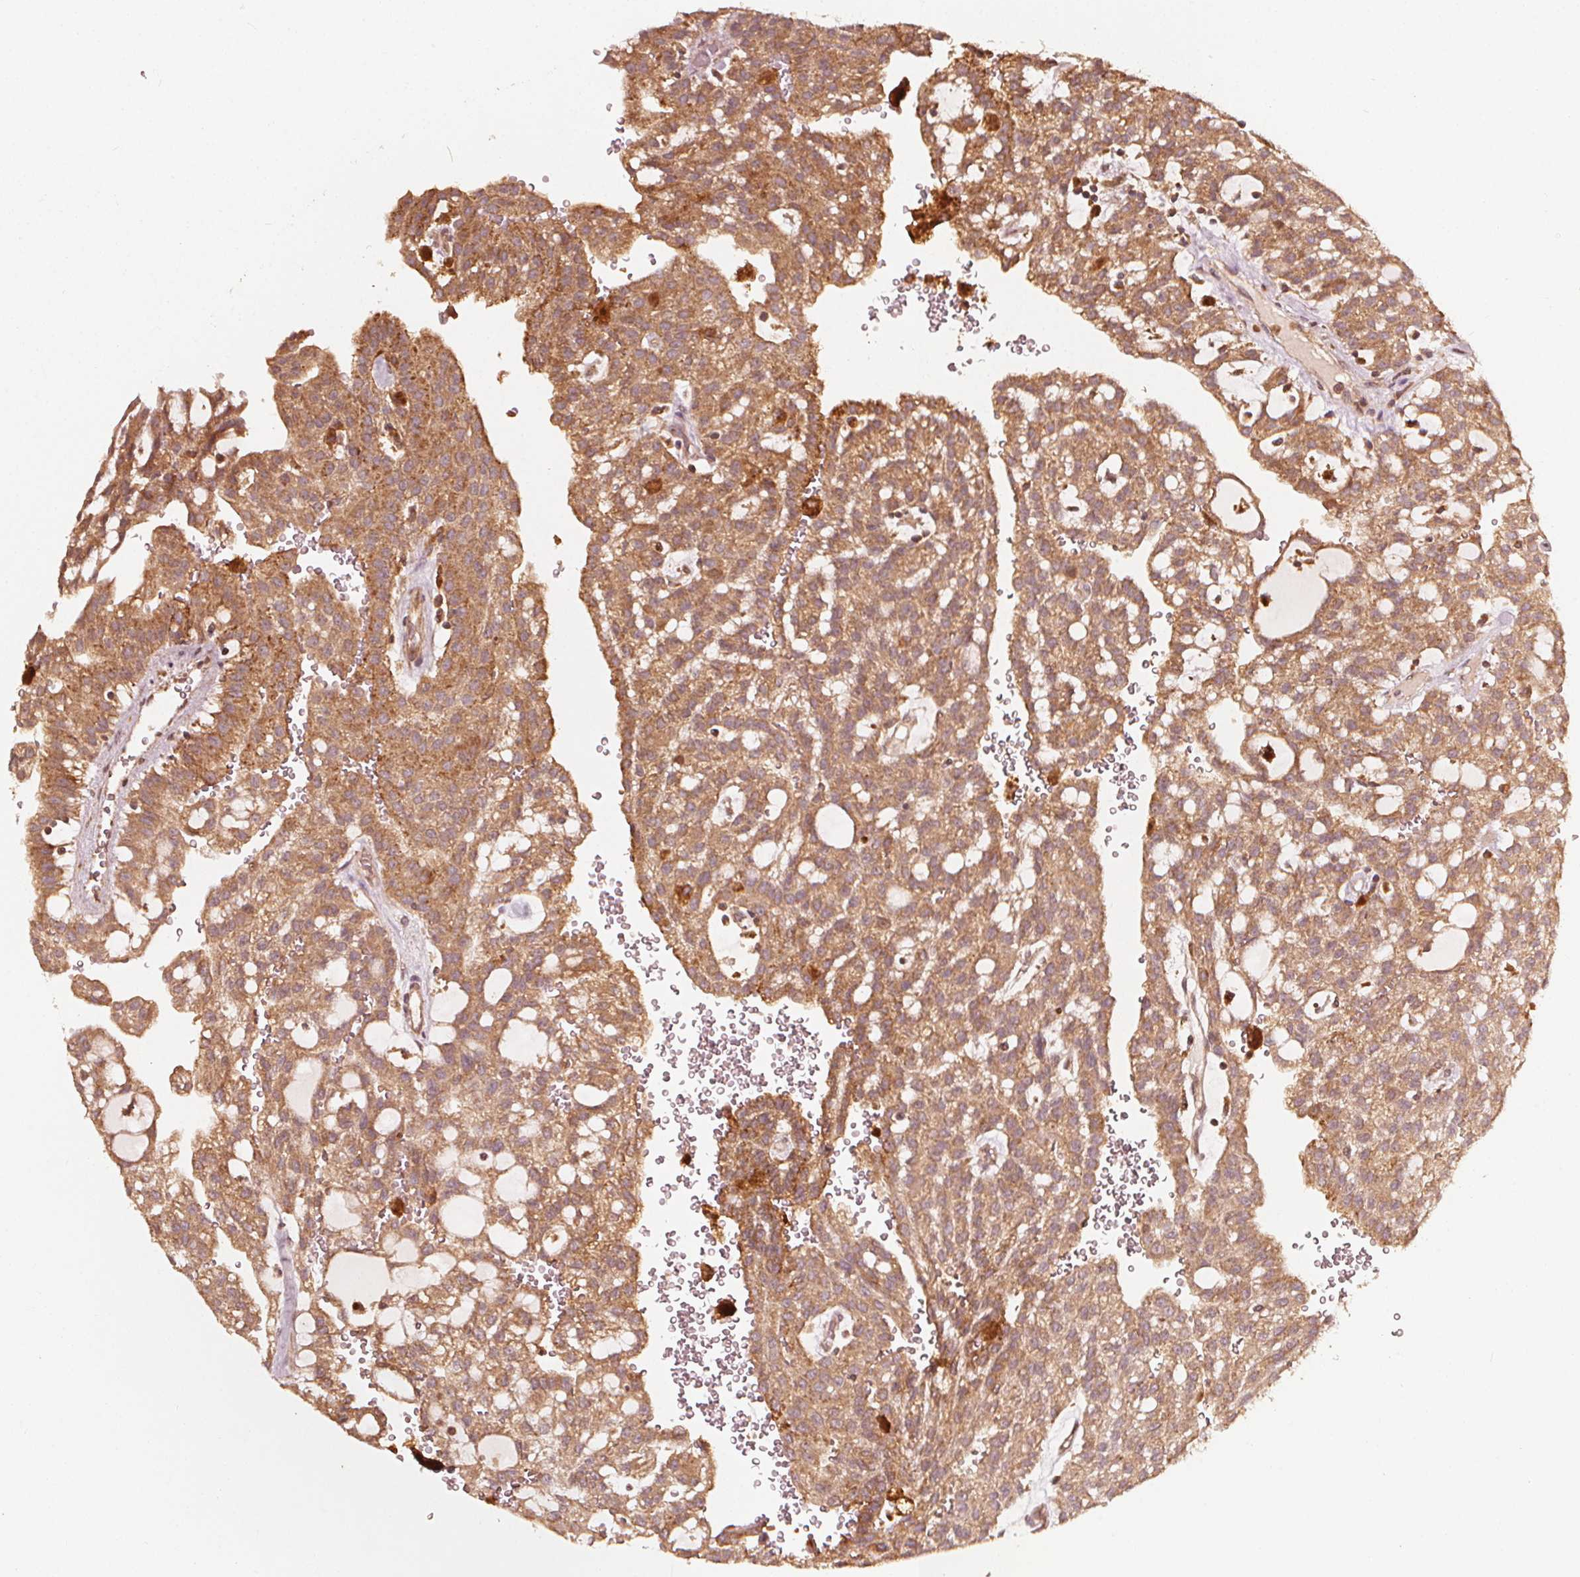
{"staining": {"intensity": "moderate", "quantity": ">75%", "location": "cytoplasmic/membranous"}, "tissue": "renal cancer", "cell_type": "Tumor cells", "image_type": "cancer", "snomed": [{"axis": "morphology", "description": "Adenocarcinoma, NOS"}, {"axis": "topography", "description": "Kidney"}], "caption": "Tumor cells show medium levels of moderate cytoplasmic/membranous expression in approximately >75% of cells in human renal cancer (adenocarcinoma). (DAB IHC with brightfield microscopy, high magnification).", "gene": "NPC1", "patient": {"sex": "male", "age": 63}}